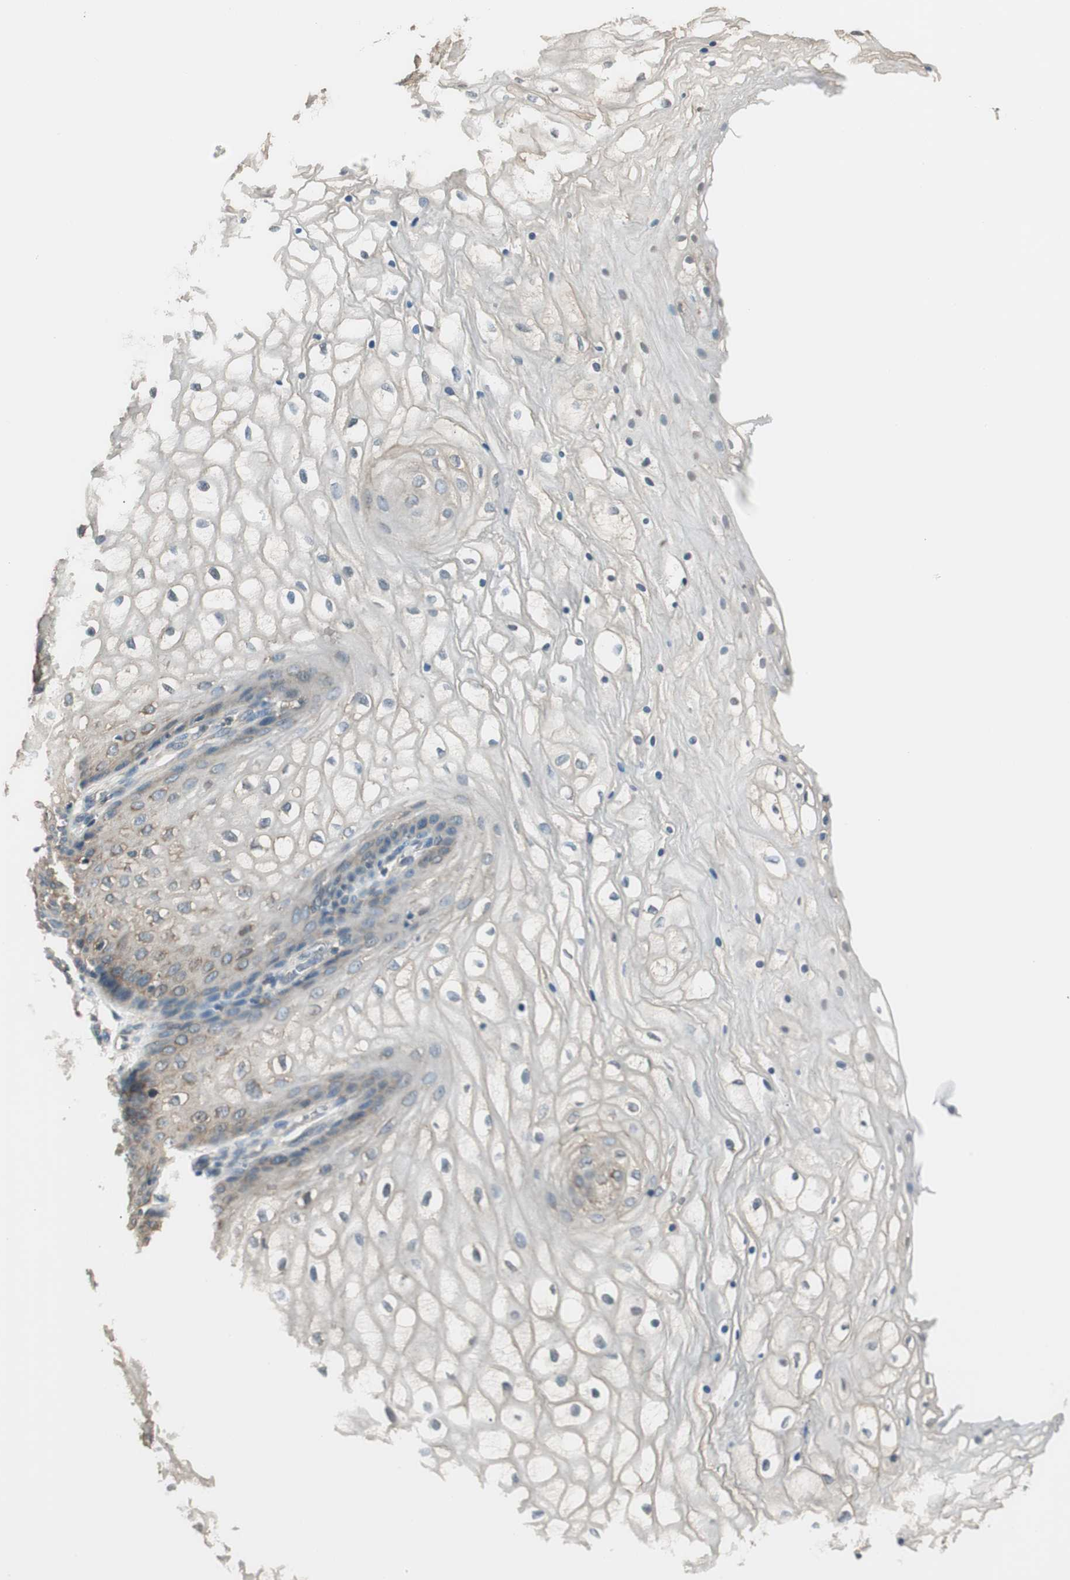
{"staining": {"intensity": "weak", "quantity": "<25%", "location": "cytoplasmic/membranous"}, "tissue": "vagina", "cell_type": "Squamous epithelial cells", "image_type": "normal", "snomed": [{"axis": "morphology", "description": "Normal tissue, NOS"}, {"axis": "topography", "description": "Vagina"}], "caption": "Immunohistochemistry of benign human vagina shows no positivity in squamous epithelial cells.", "gene": "PI4K2B", "patient": {"sex": "female", "age": 34}}